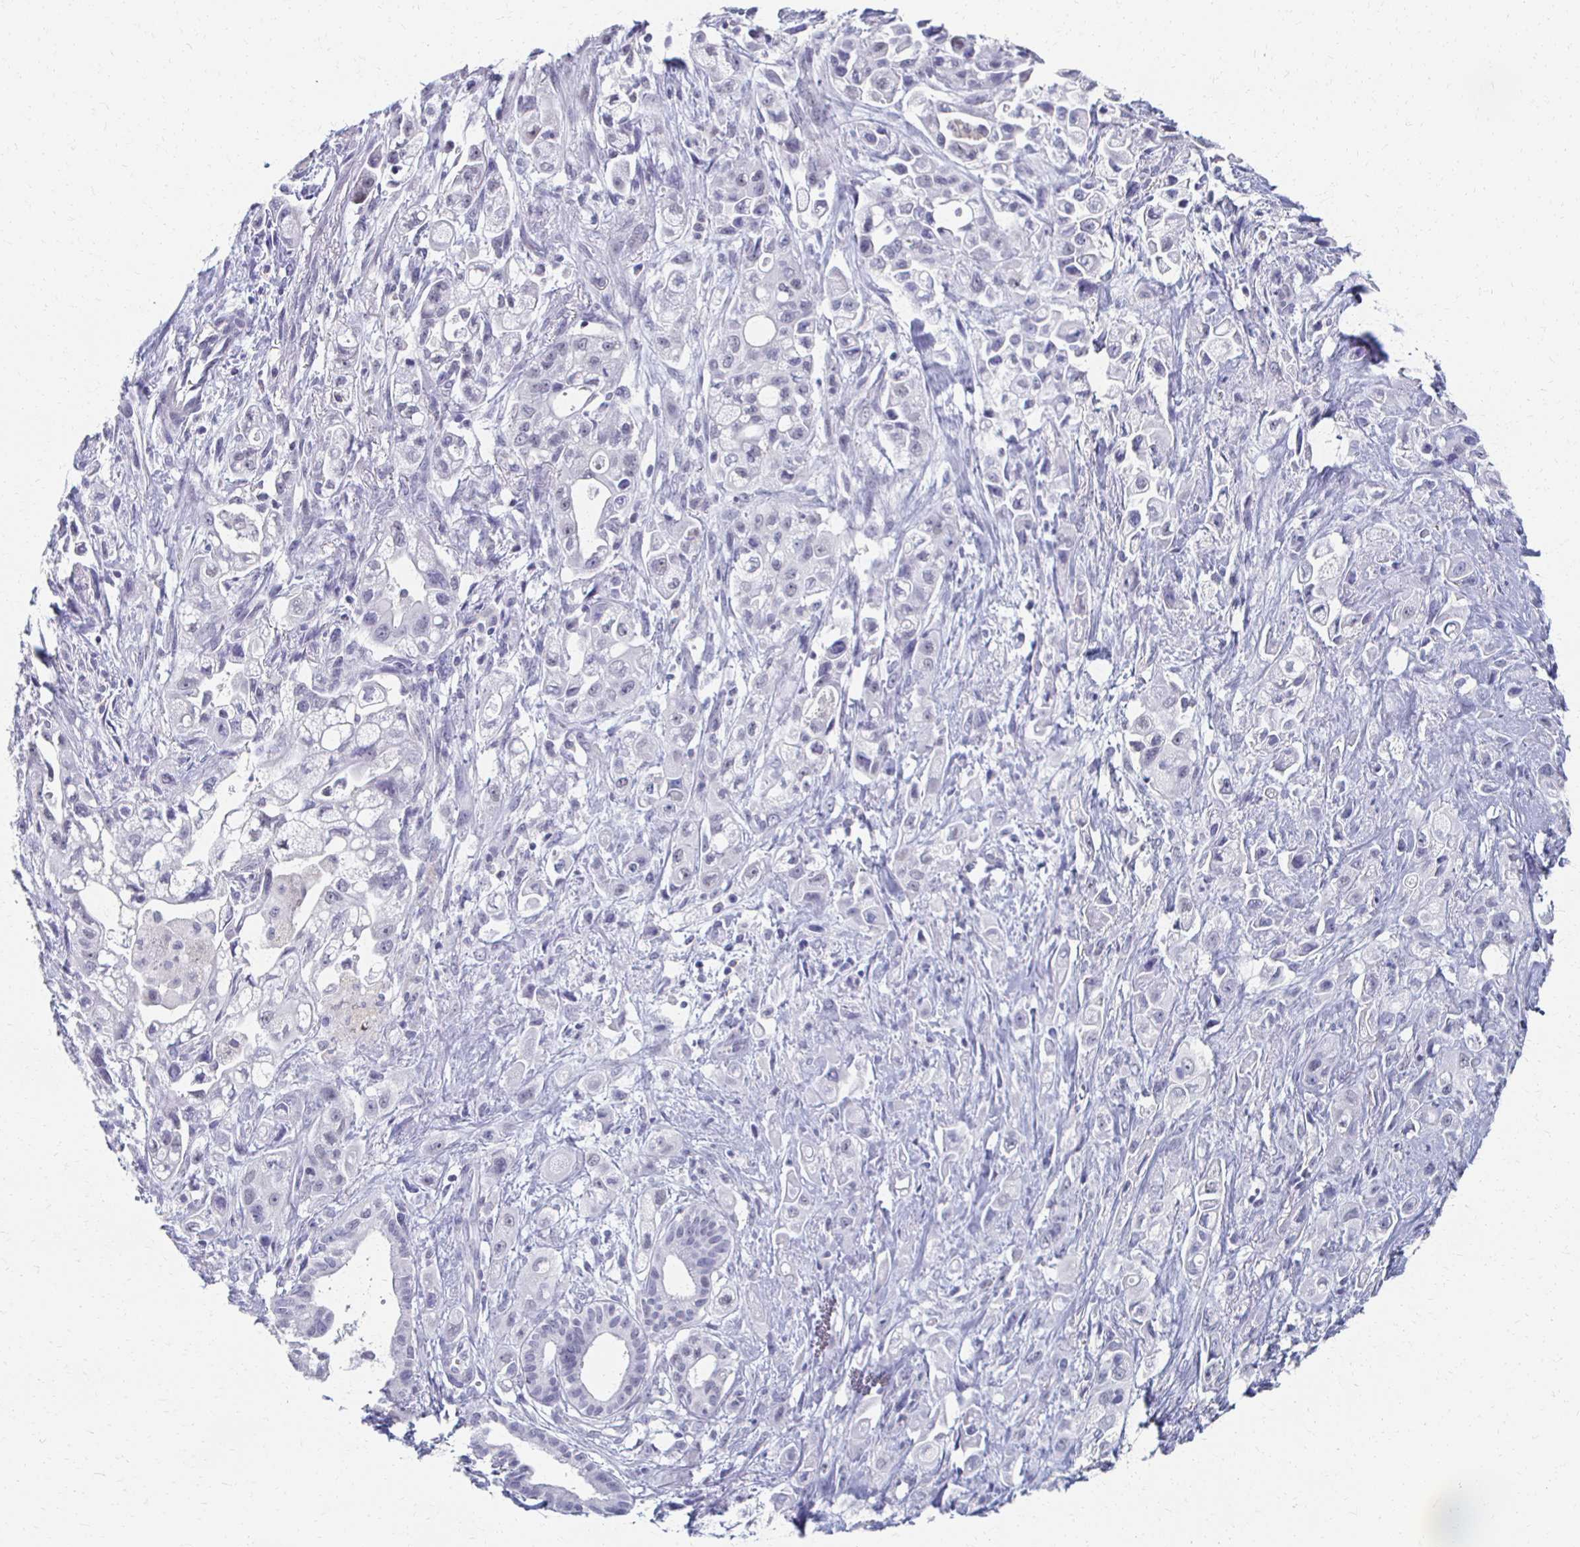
{"staining": {"intensity": "negative", "quantity": "none", "location": "none"}, "tissue": "pancreatic cancer", "cell_type": "Tumor cells", "image_type": "cancer", "snomed": [{"axis": "morphology", "description": "Adenocarcinoma, NOS"}, {"axis": "topography", "description": "Pancreas"}], "caption": "Pancreatic cancer was stained to show a protein in brown. There is no significant positivity in tumor cells.", "gene": "CXCR2", "patient": {"sex": "female", "age": 66}}